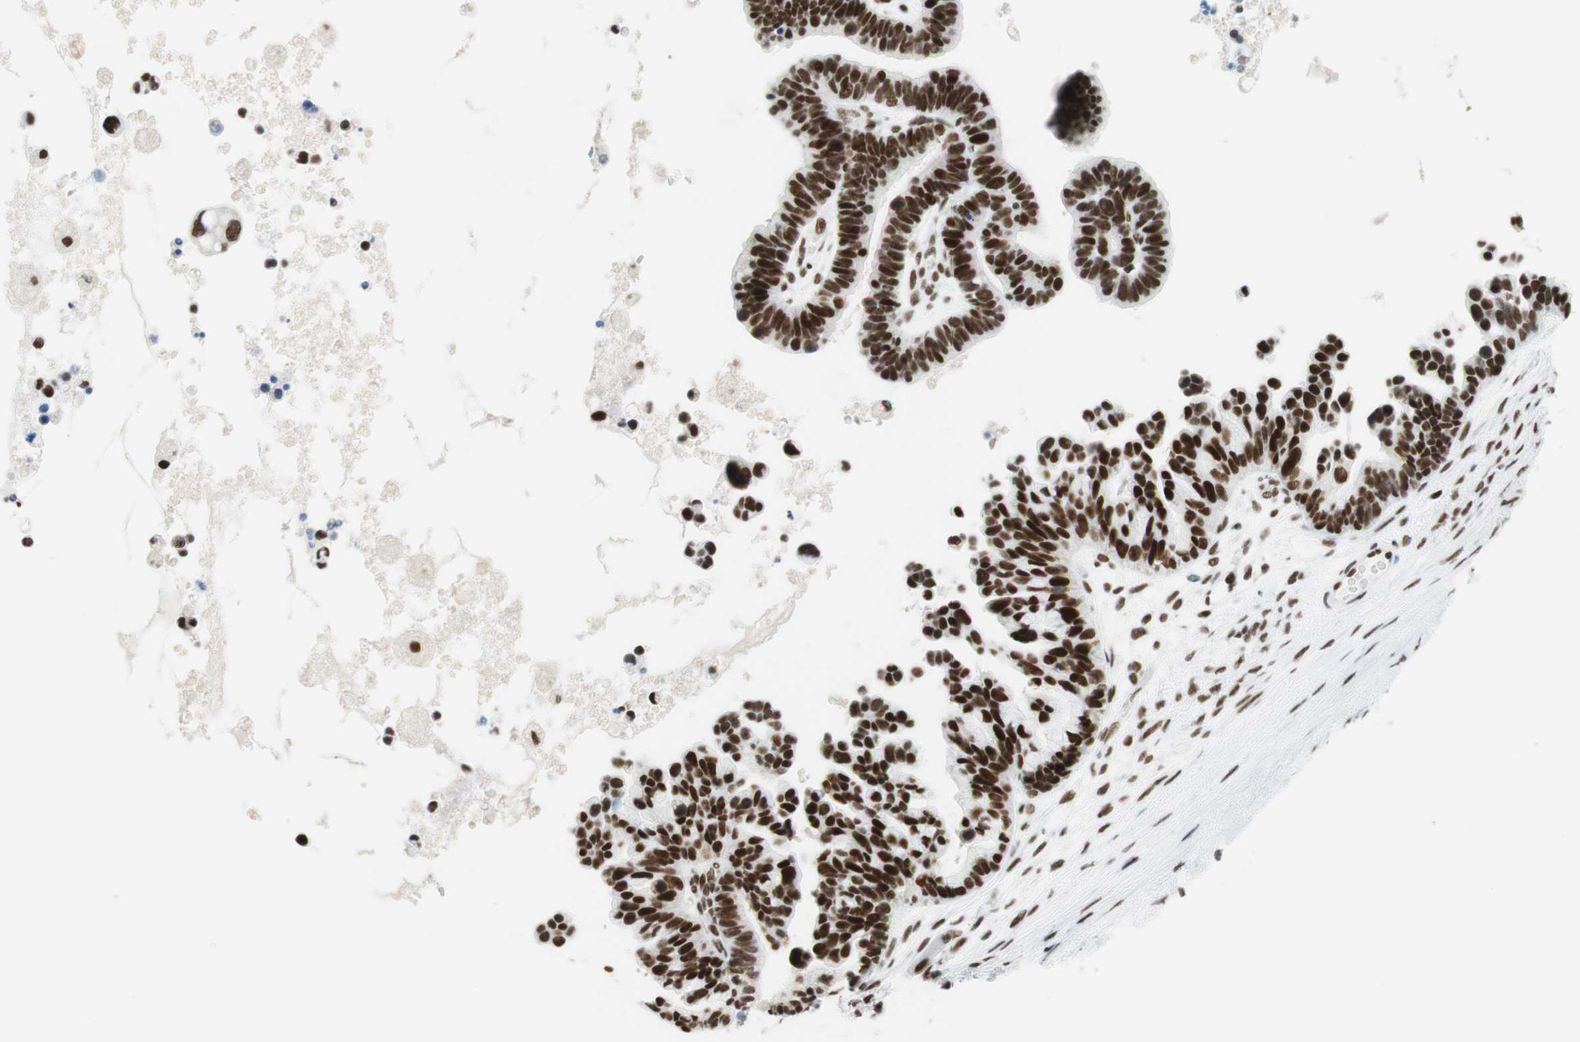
{"staining": {"intensity": "strong", "quantity": ">75%", "location": "nuclear"}, "tissue": "ovarian cancer", "cell_type": "Tumor cells", "image_type": "cancer", "snomed": [{"axis": "morphology", "description": "Cystadenocarcinoma, serous, NOS"}, {"axis": "topography", "description": "Ovary"}], "caption": "A high amount of strong nuclear positivity is identified in approximately >75% of tumor cells in ovarian cancer tissue.", "gene": "RNF20", "patient": {"sex": "female", "age": 56}}